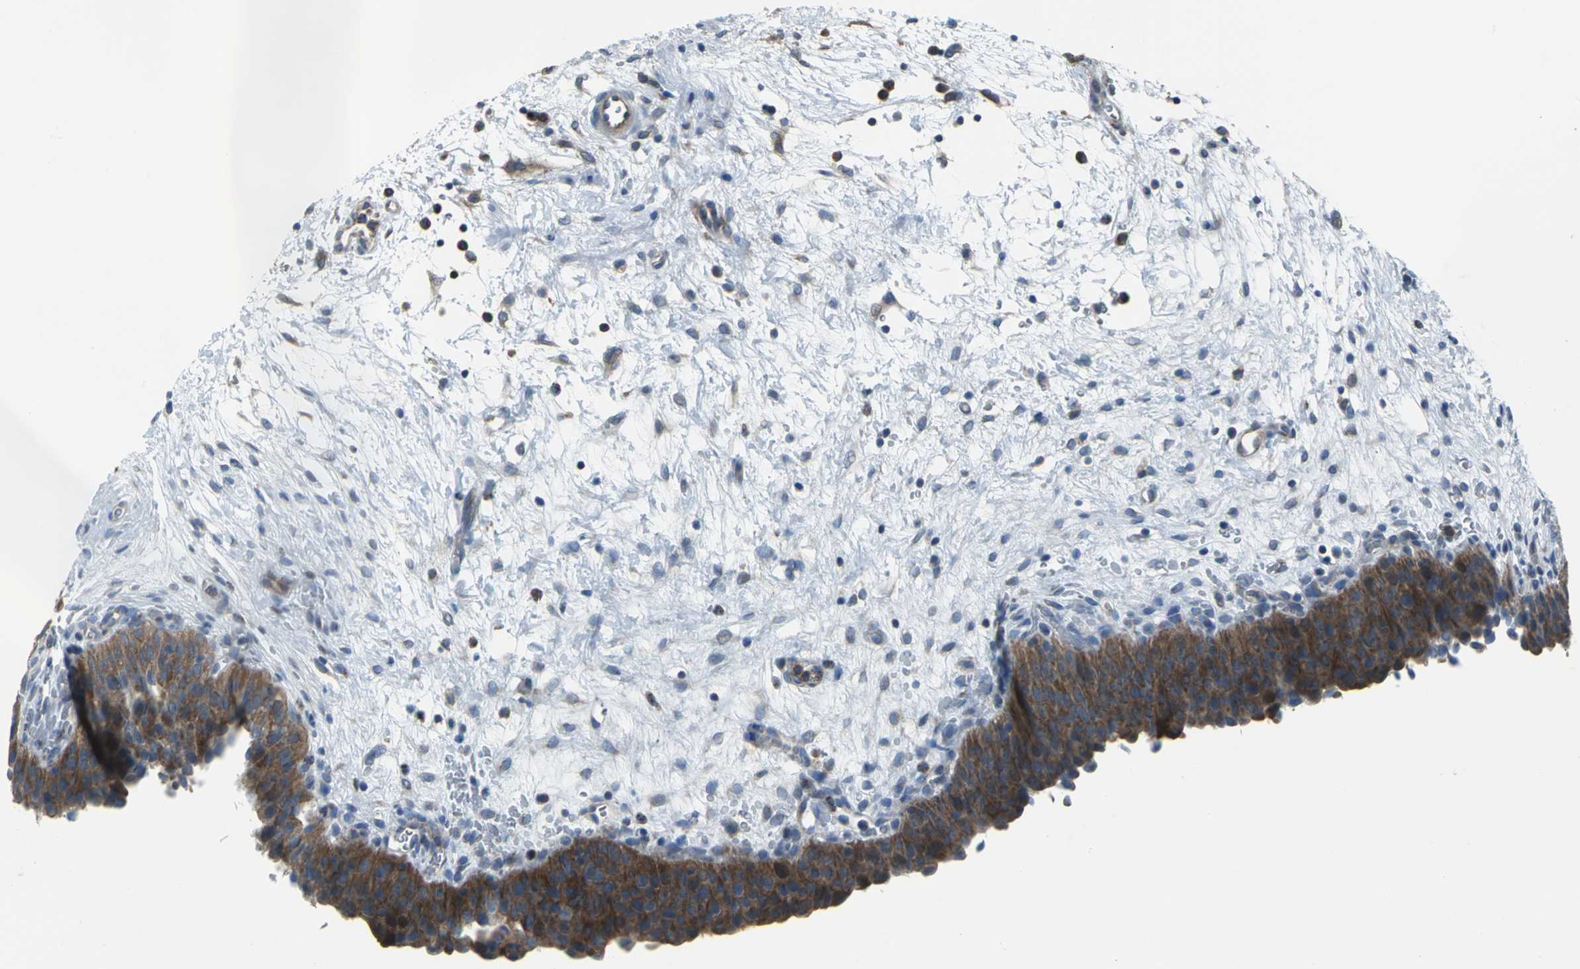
{"staining": {"intensity": "moderate", "quantity": ">75%", "location": "cytoplasmic/membranous"}, "tissue": "urinary bladder", "cell_type": "Urothelial cells", "image_type": "normal", "snomed": [{"axis": "morphology", "description": "Normal tissue, NOS"}, {"axis": "morphology", "description": "Dysplasia, NOS"}, {"axis": "topography", "description": "Urinary bladder"}], "caption": "A medium amount of moderate cytoplasmic/membranous expression is seen in about >75% of urothelial cells in normal urinary bladder. The staining is performed using DAB brown chromogen to label protein expression. The nuclei are counter-stained blue using hematoxylin.", "gene": "EIF5A", "patient": {"sex": "male", "age": 35}}